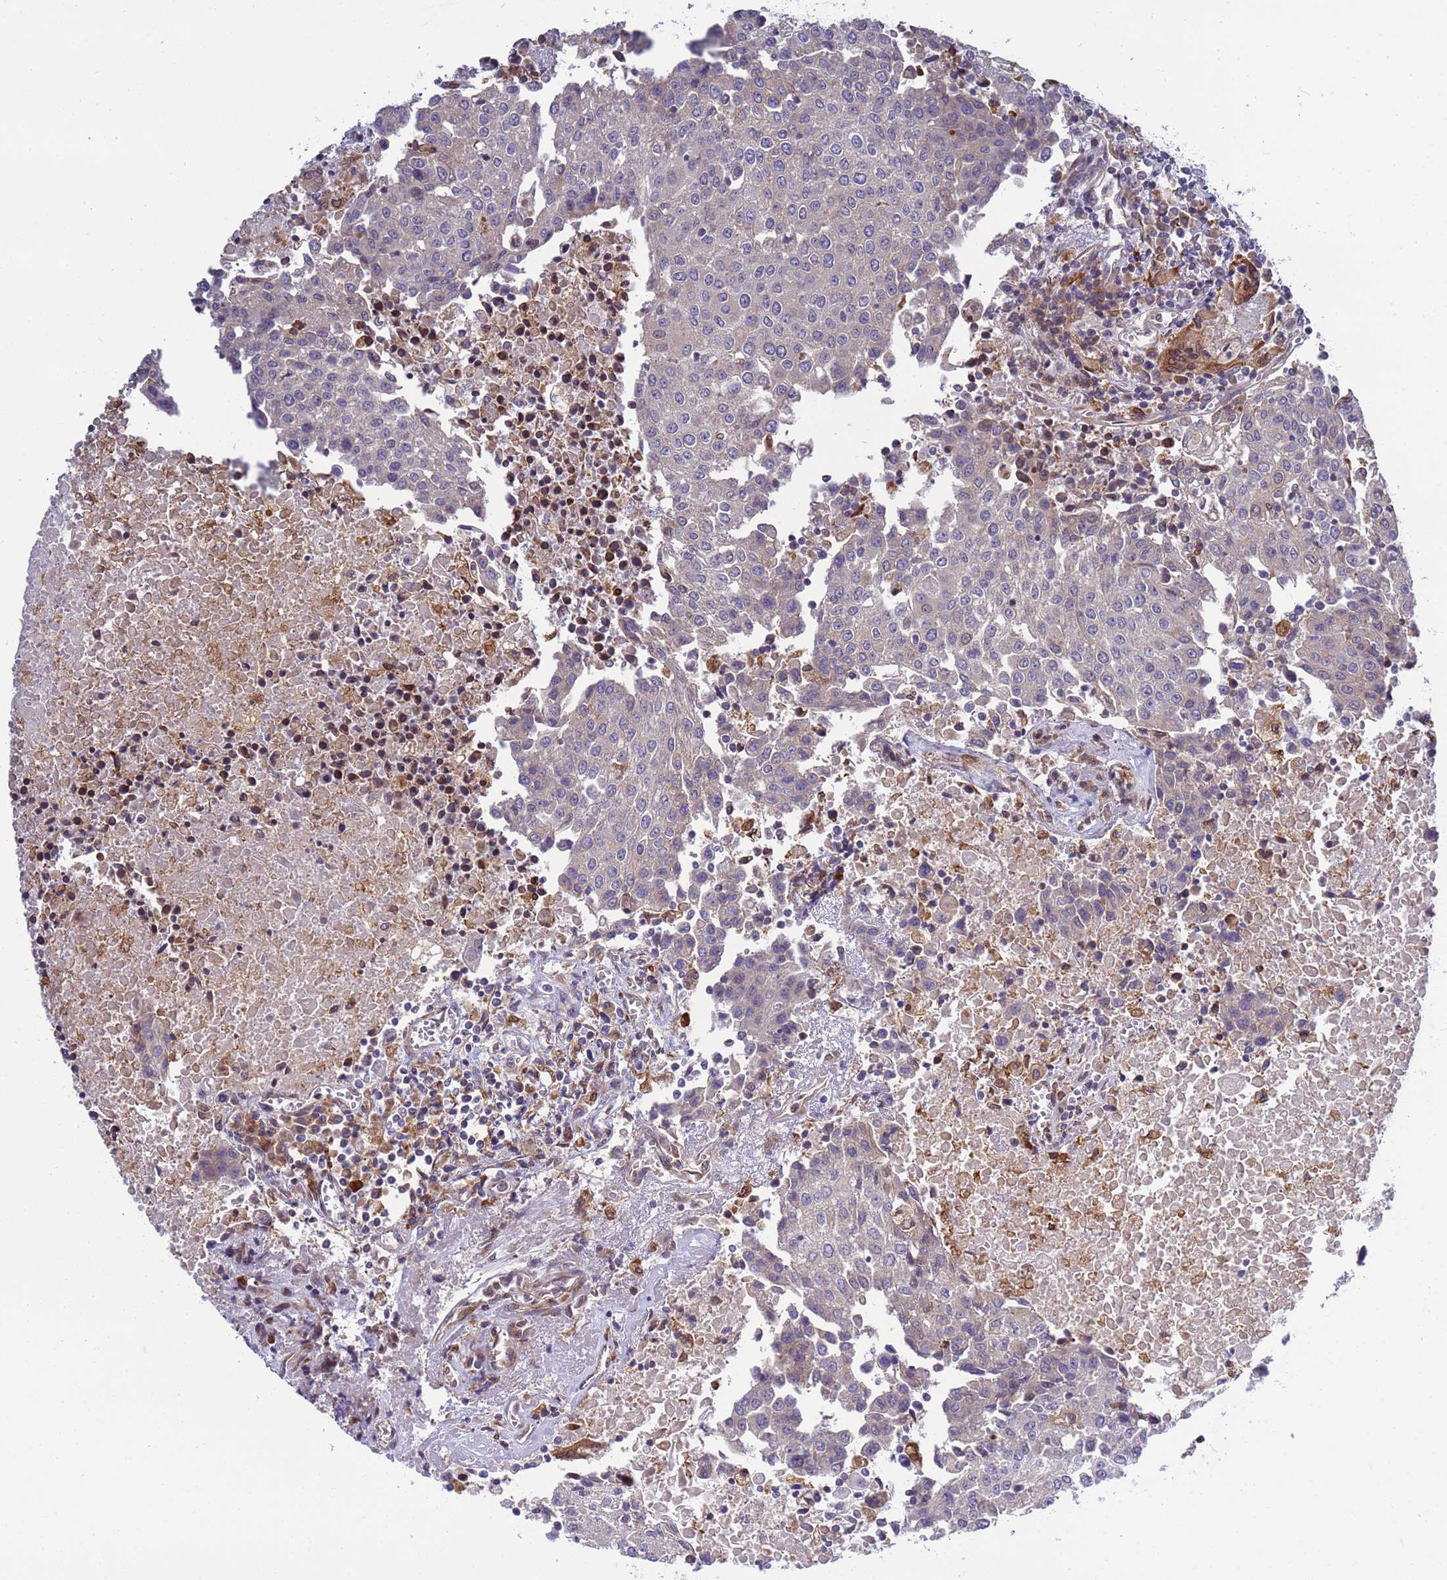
{"staining": {"intensity": "negative", "quantity": "none", "location": "none"}, "tissue": "urothelial cancer", "cell_type": "Tumor cells", "image_type": "cancer", "snomed": [{"axis": "morphology", "description": "Urothelial carcinoma, High grade"}, {"axis": "topography", "description": "Urinary bladder"}], "caption": "Urothelial cancer was stained to show a protein in brown. There is no significant staining in tumor cells.", "gene": "RAPGEF4", "patient": {"sex": "female", "age": 85}}